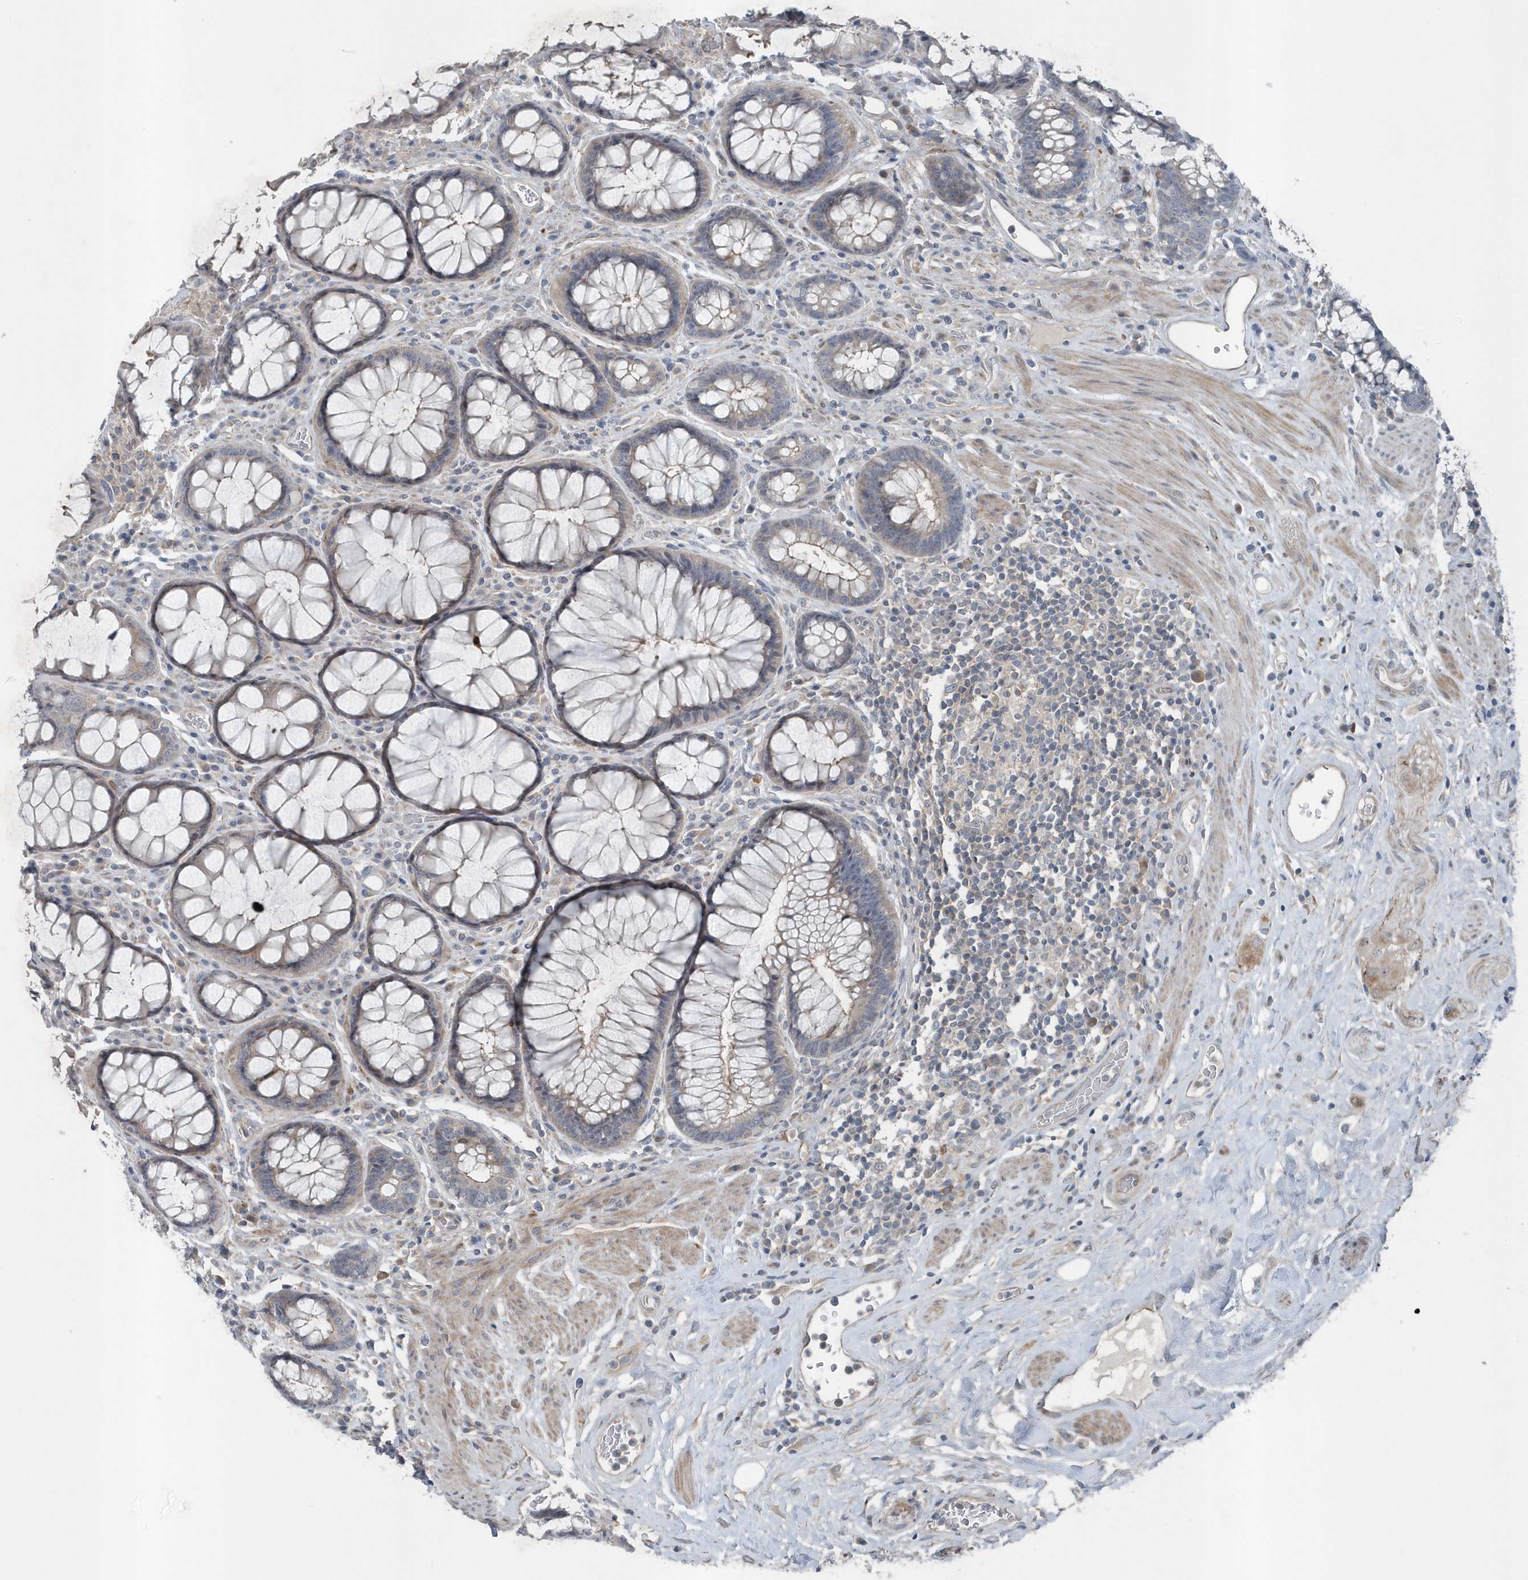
{"staining": {"intensity": "weak", "quantity": "<25%", "location": "cytoplasmic/membranous"}, "tissue": "rectum", "cell_type": "Glandular cells", "image_type": "normal", "snomed": [{"axis": "morphology", "description": "Normal tissue, NOS"}, {"axis": "topography", "description": "Rectum"}], "caption": "This micrograph is of normal rectum stained with immunohistochemistry (IHC) to label a protein in brown with the nuclei are counter-stained blue. There is no expression in glandular cells.", "gene": "MCC", "patient": {"sex": "male", "age": 64}}